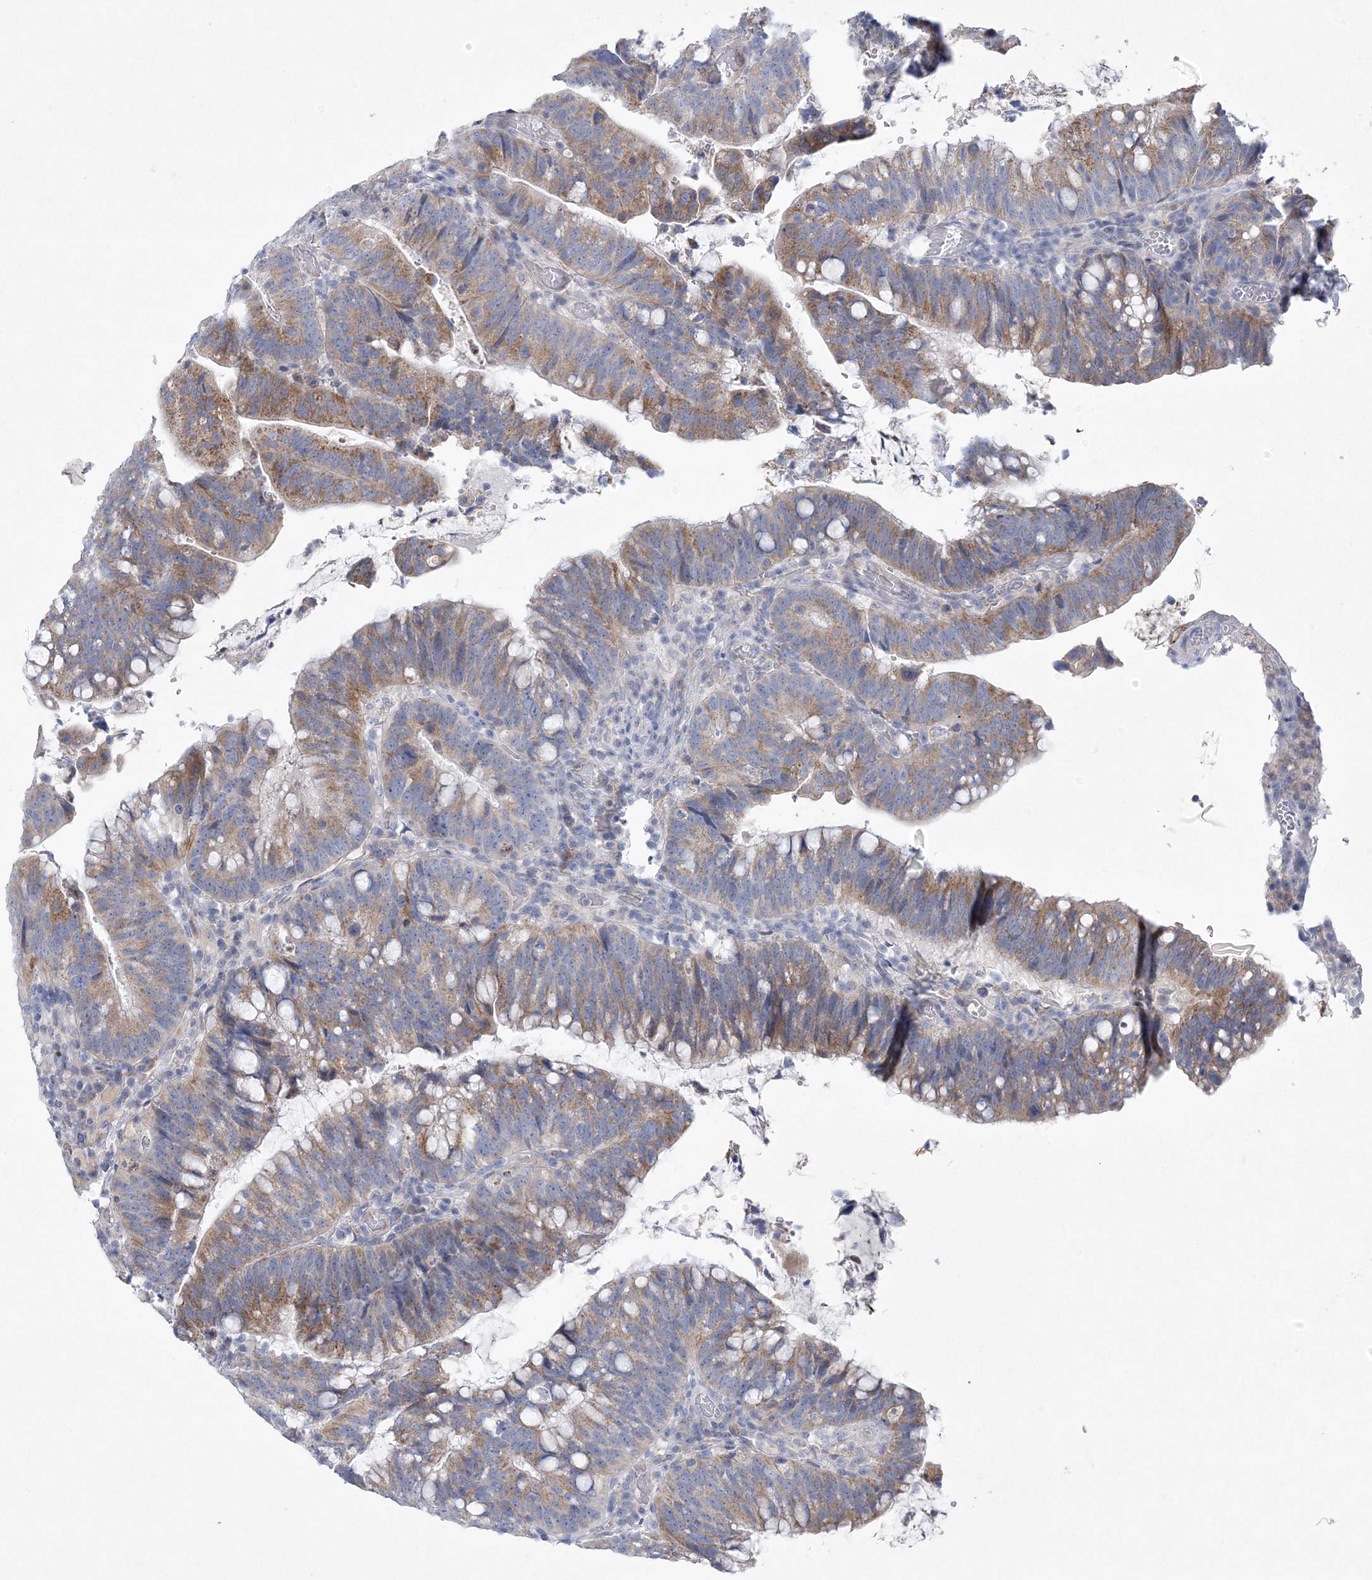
{"staining": {"intensity": "moderate", "quantity": "25%-75%", "location": "cytoplasmic/membranous"}, "tissue": "colorectal cancer", "cell_type": "Tumor cells", "image_type": "cancer", "snomed": [{"axis": "morphology", "description": "Adenocarcinoma, NOS"}, {"axis": "topography", "description": "Colon"}], "caption": "Immunohistochemistry (IHC) staining of adenocarcinoma (colorectal), which displays medium levels of moderate cytoplasmic/membranous positivity in approximately 25%-75% of tumor cells indicating moderate cytoplasmic/membranous protein positivity. The staining was performed using DAB (3,3'-diaminobenzidine) (brown) for protein detection and nuclei were counterstained in hematoxylin (blue).", "gene": "NIPAL1", "patient": {"sex": "female", "age": 66}}